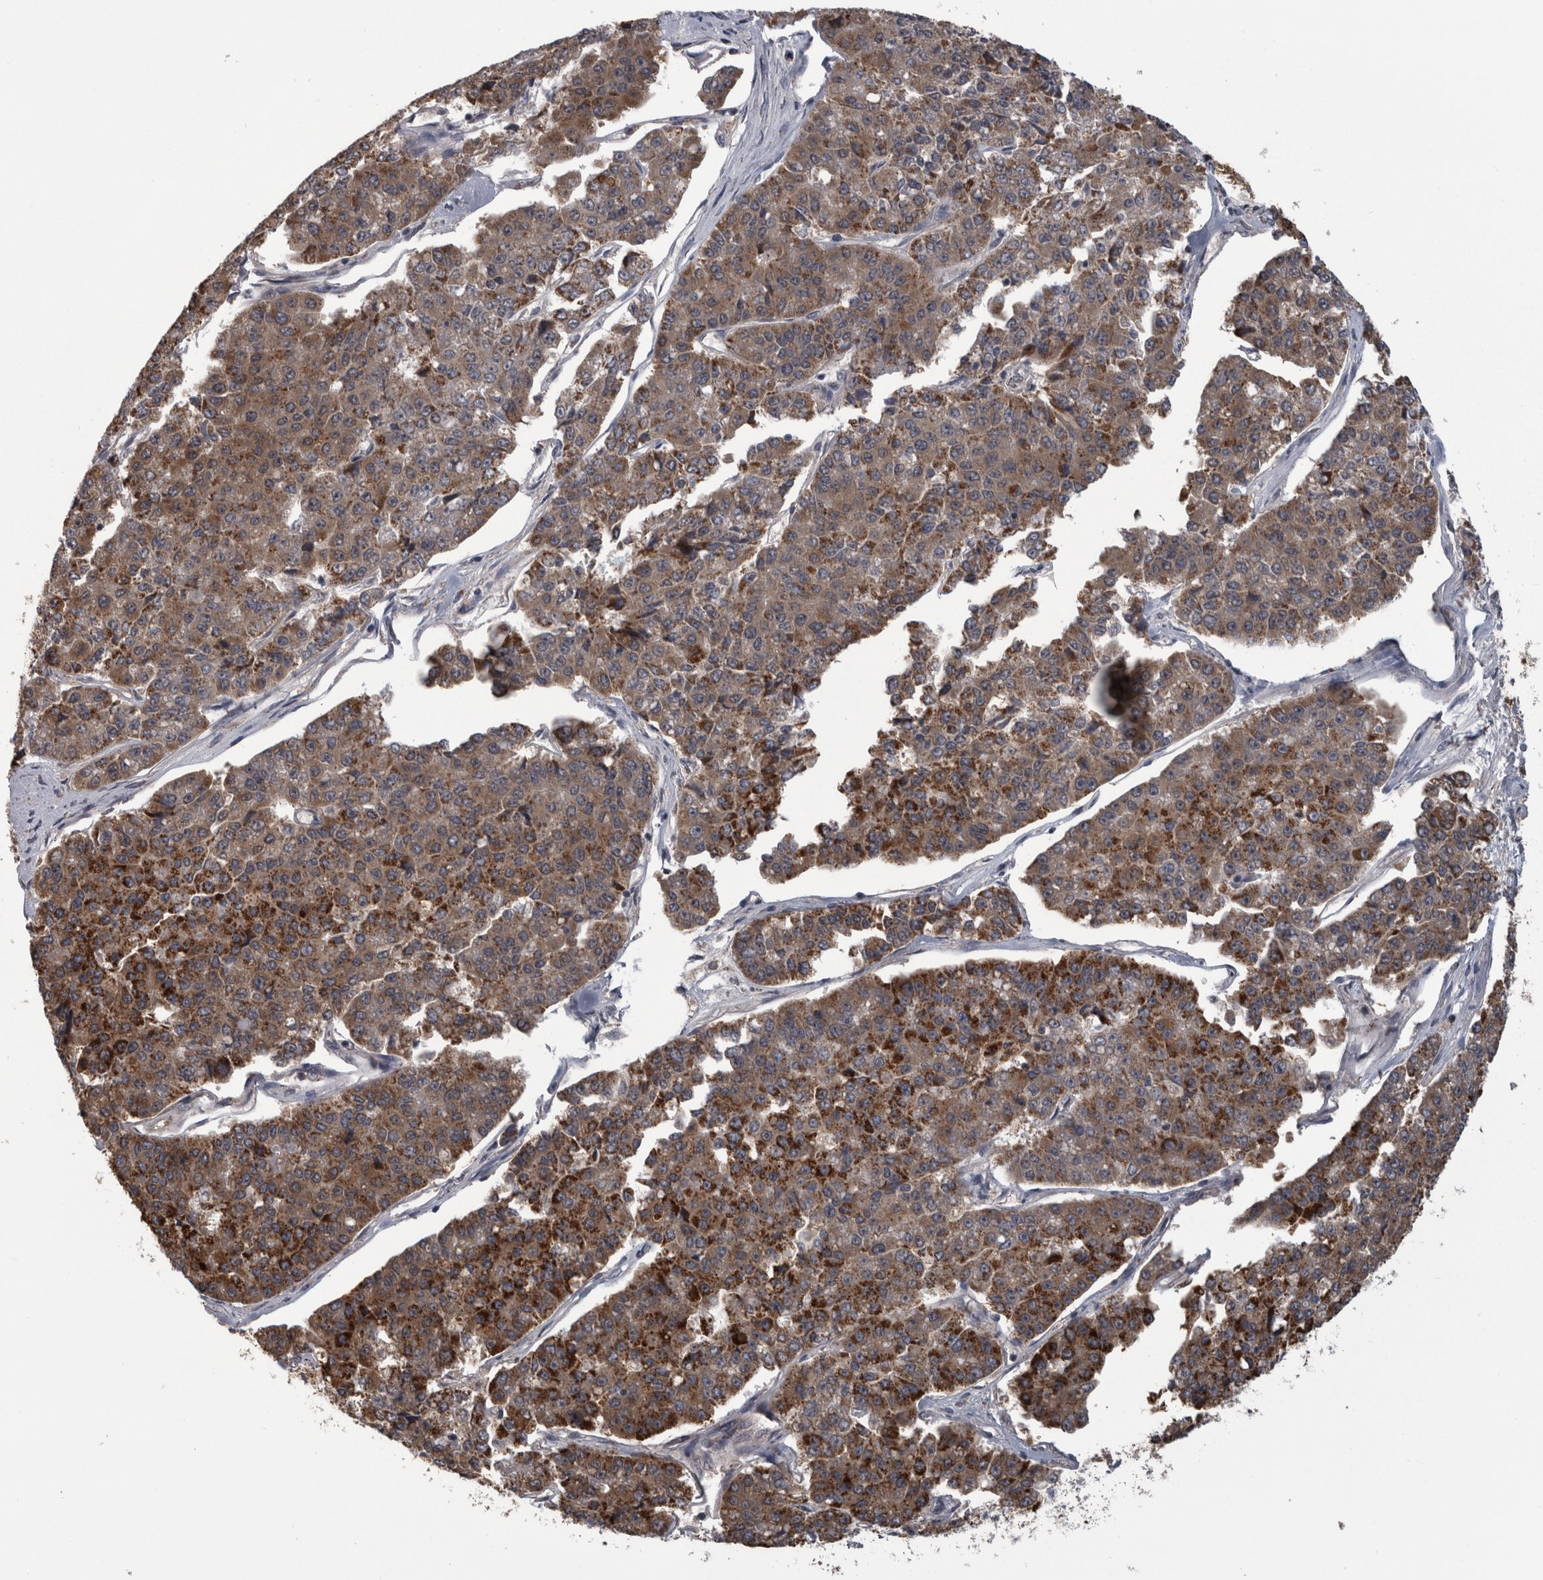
{"staining": {"intensity": "strong", "quantity": ">75%", "location": "cytoplasmic/membranous"}, "tissue": "pancreatic cancer", "cell_type": "Tumor cells", "image_type": "cancer", "snomed": [{"axis": "morphology", "description": "Adenocarcinoma, NOS"}, {"axis": "topography", "description": "Pancreas"}], "caption": "A brown stain highlights strong cytoplasmic/membranous positivity of a protein in human pancreatic cancer (adenocarcinoma) tumor cells. Nuclei are stained in blue.", "gene": "MDH2", "patient": {"sex": "male", "age": 50}}